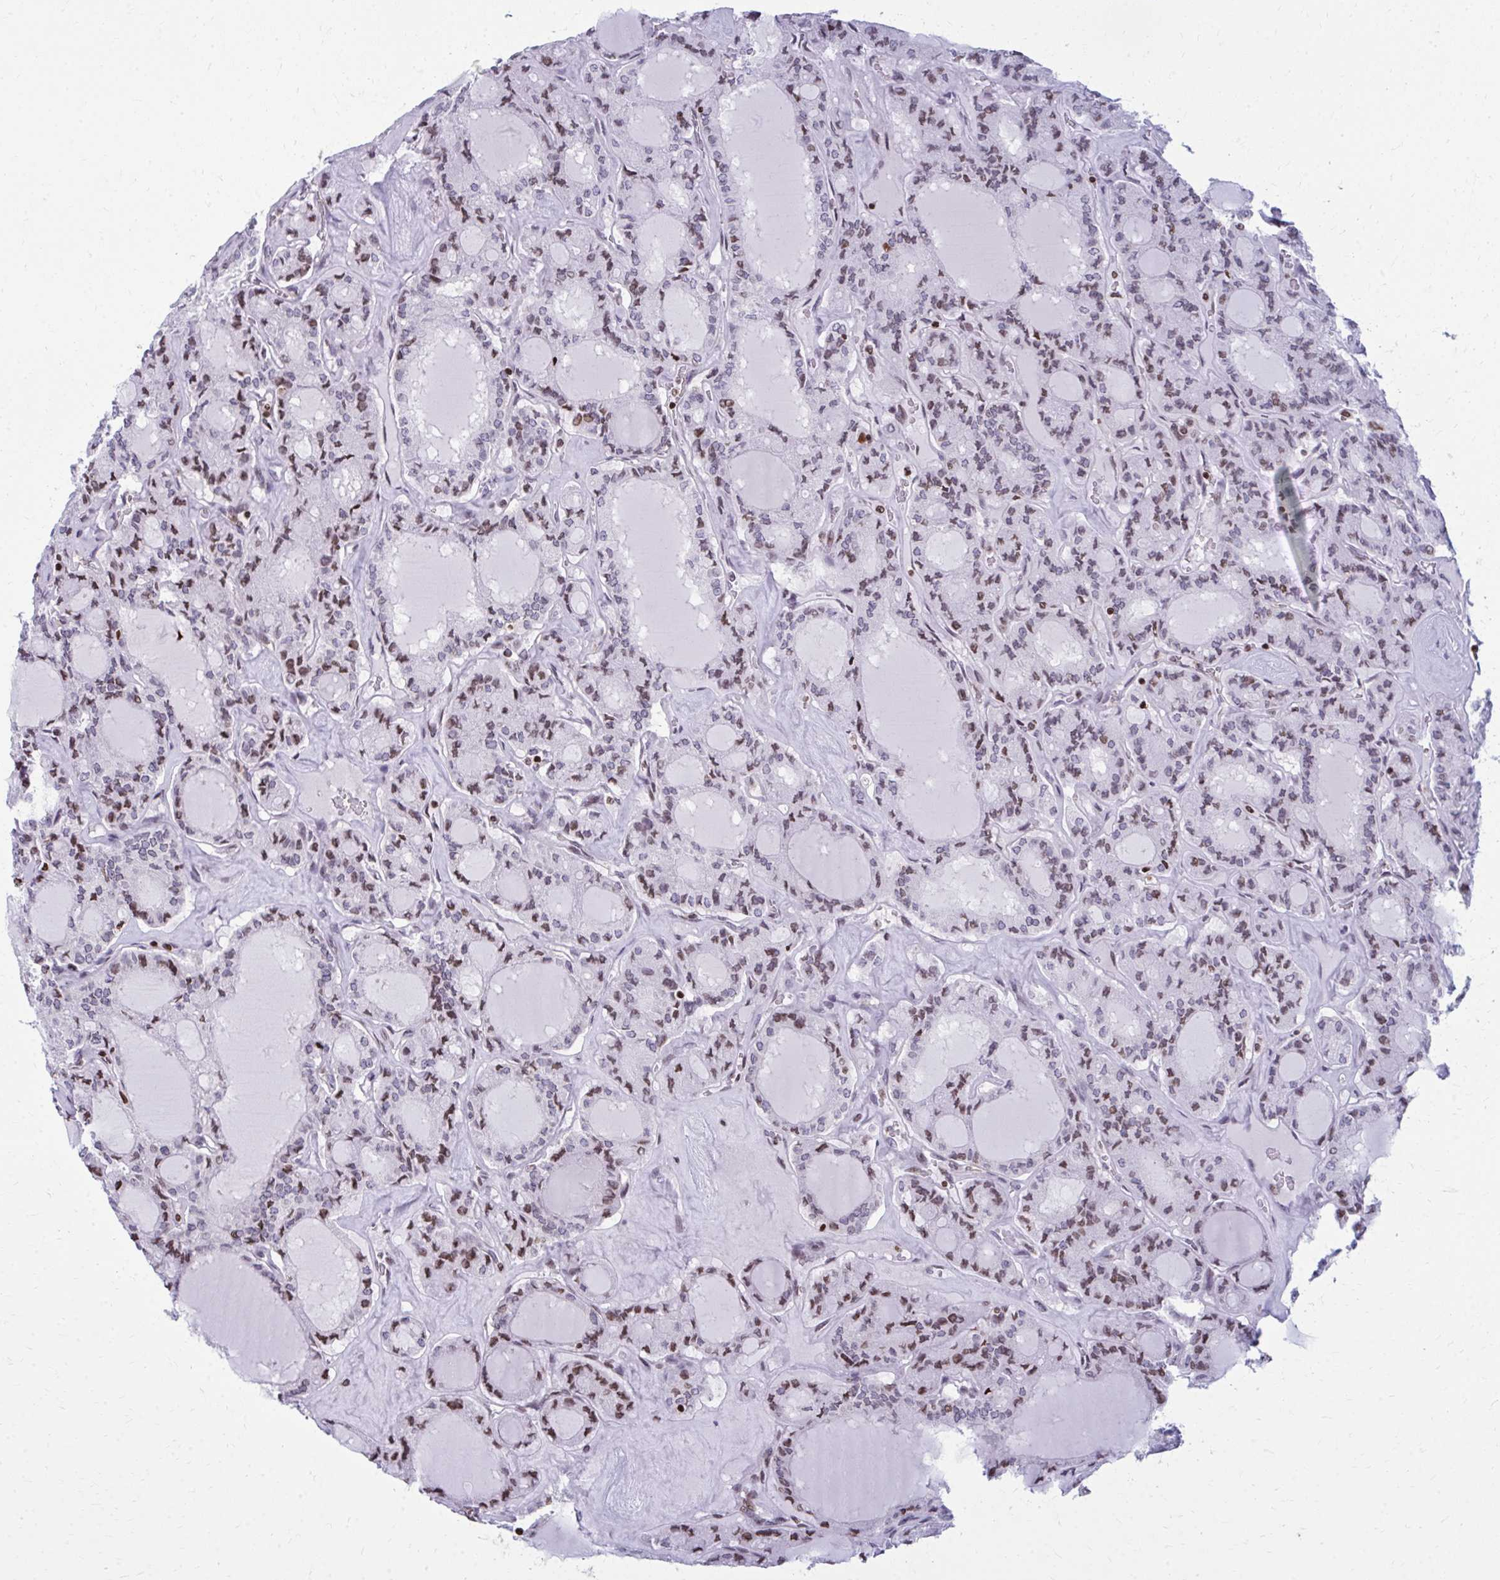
{"staining": {"intensity": "moderate", "quantity": "25%-75%", "location": "nuclear"}, "tissue": "thyroid cancer", "cell_type": "Tumor cells", "image_type": "cancer", "snomed": [{"axis": "morphology", "description": "Papillary adenocarcinoma, NOS"}, {"axis": "topography", "description": "Thyroid gland"}], "caption": "IHC staining of thyroid cancer (papillary adenocarcinoma), which displays medium levels of moderate nuclear staining in approximately 25%-75% of tumor cells indicating moderate nuclear protein staining. The staining was performed using DAB (3,3'-diaminobenzidine) (brown) for protein detection and nuclei were counterstained in hematoxylin (blue).", "gene": "AP5M1", "patient": {"sex": "male", "age": 87}}